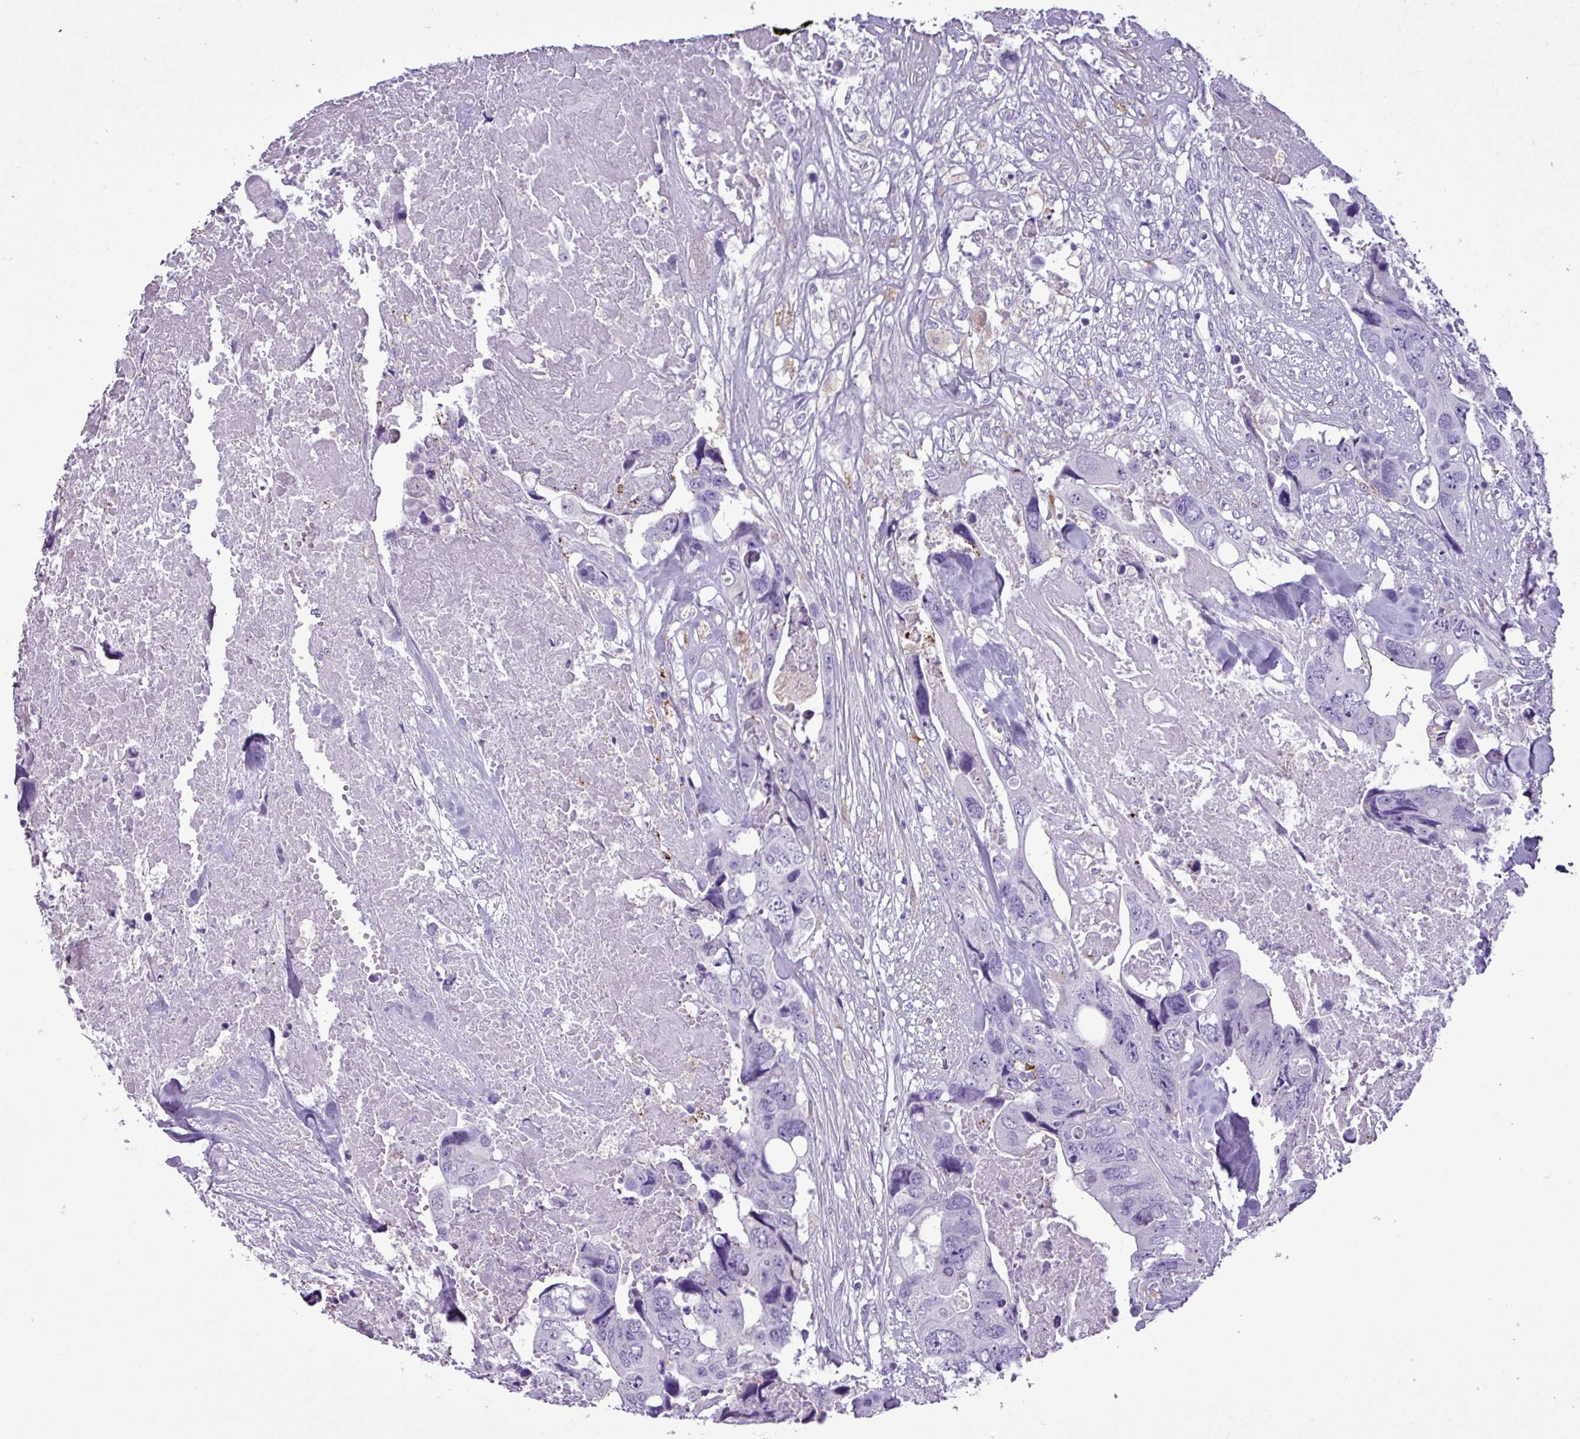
{"staining": {"intensity": "negative", "quantity": "none", "location": "none"}, "tissue": "colorectal cancer", "cell_type": "Tumor cells", "image_type": "cancer", "snomed": [{"axis": "morphology", "description": "Adenocarcinoma, NOS"}, {"axis": "topography", "description": "Rectum"}], "caption": "High power microscopy photomicrograph of an immunohistochemistry photomicrograph of colorectal adenocarcinoma, revealing no significant expression in tumor cells.", "gene": "TMEM200C", "patient": {"sex": "male", "age": 57}}